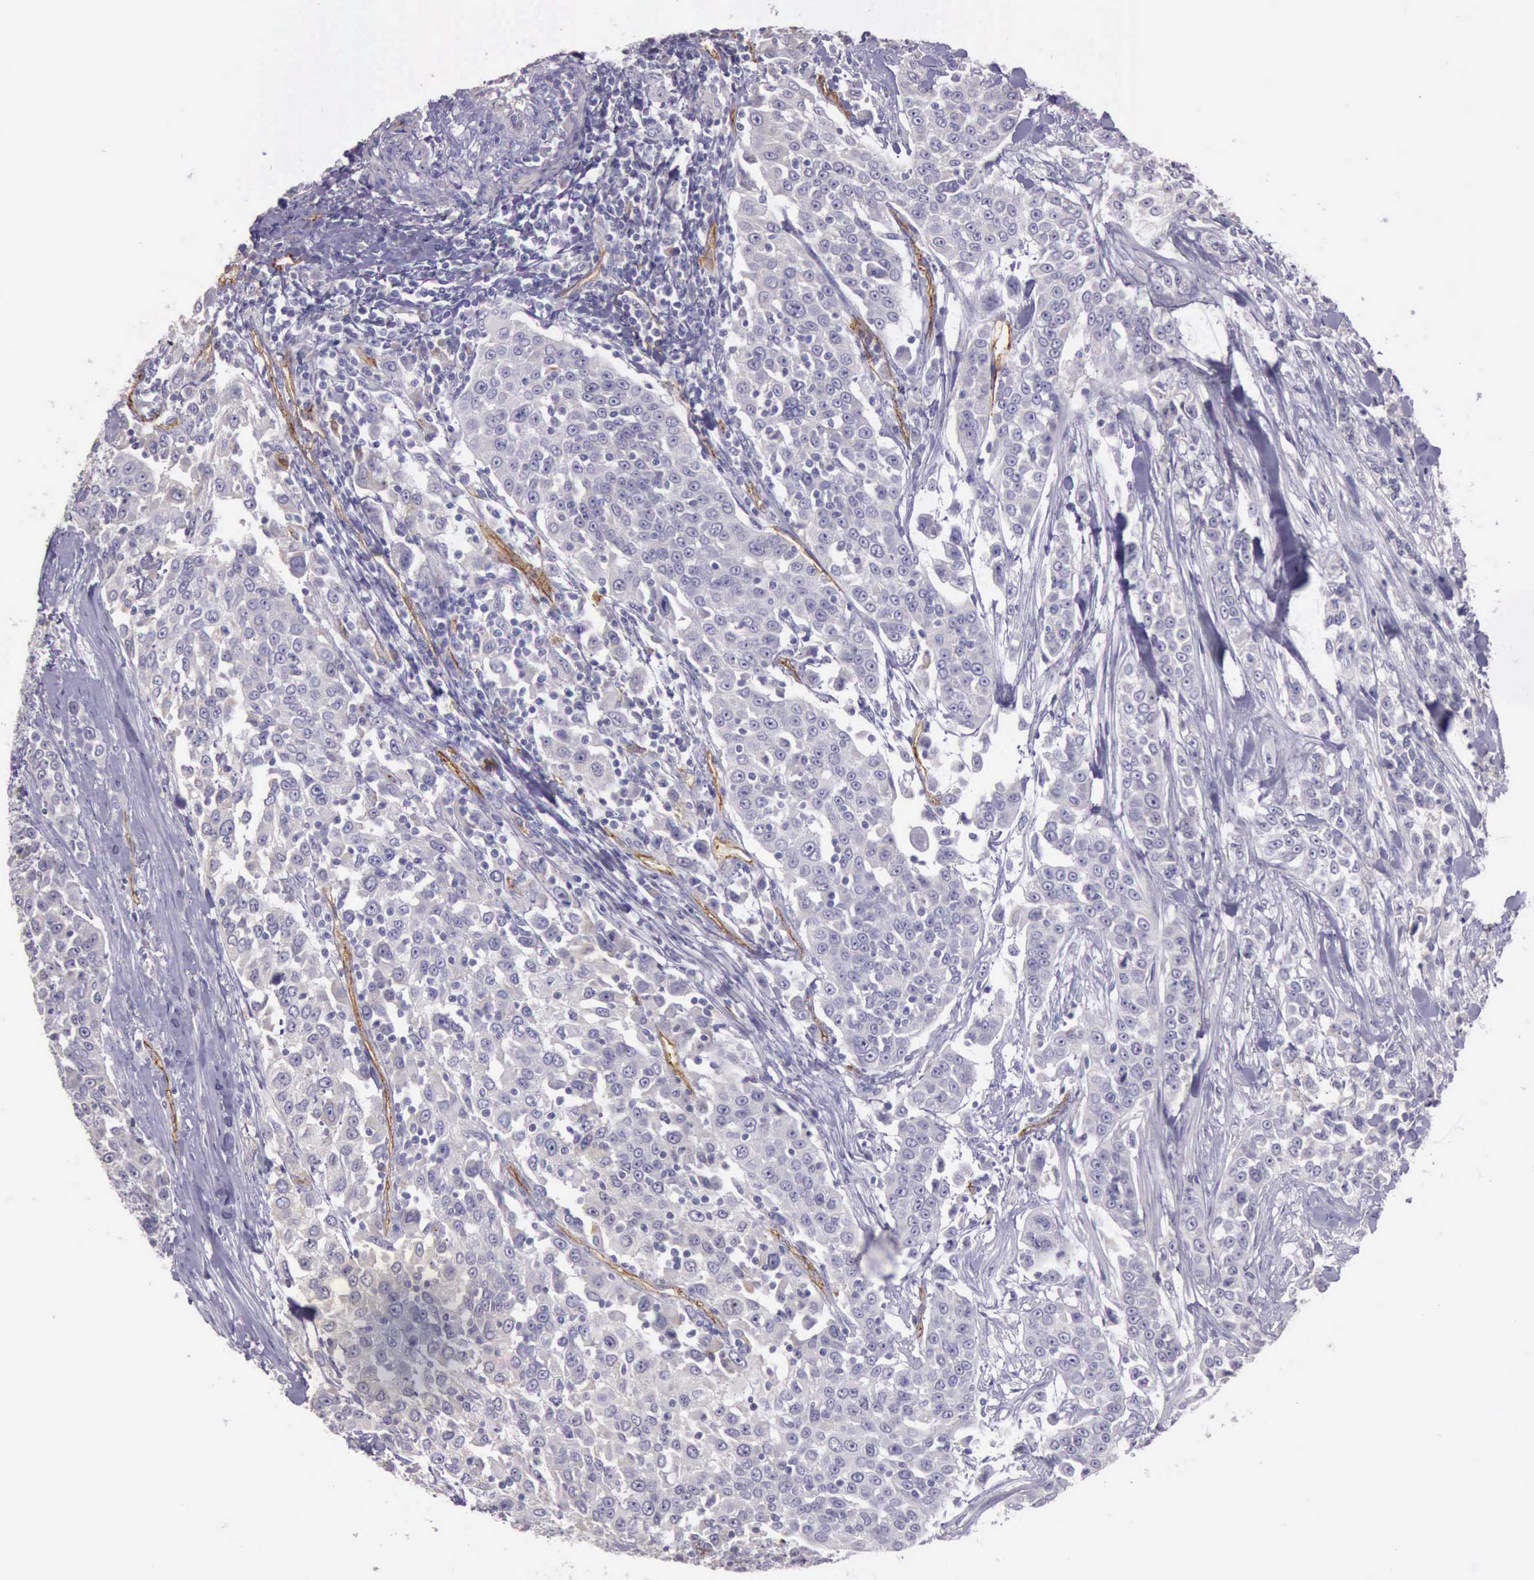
{"staining": {"intensity": "negative", "quantity": "none", "location": "none"}, "tissue": "urothelial cancer", "cell_type": "Tumor cells", "image_type": "cancer", "snomed": [{"axis": "morphology", "description": "Urothelial carcinoma, High grade"}, {"axis": "topography", "description": "Urinary bladder"}], "caption": "Immunohistochemistry histopathology image of neoplastic tissue: urothelial cancer stained with DAB shows no significant protein positivity in tumor cells. (Brightfield microscopy of DAB (3,3'-diaminobenzidine) IHC at high magnification).", "gene": "TCEANC", "patient": {"sex": "female", "age": 80}}